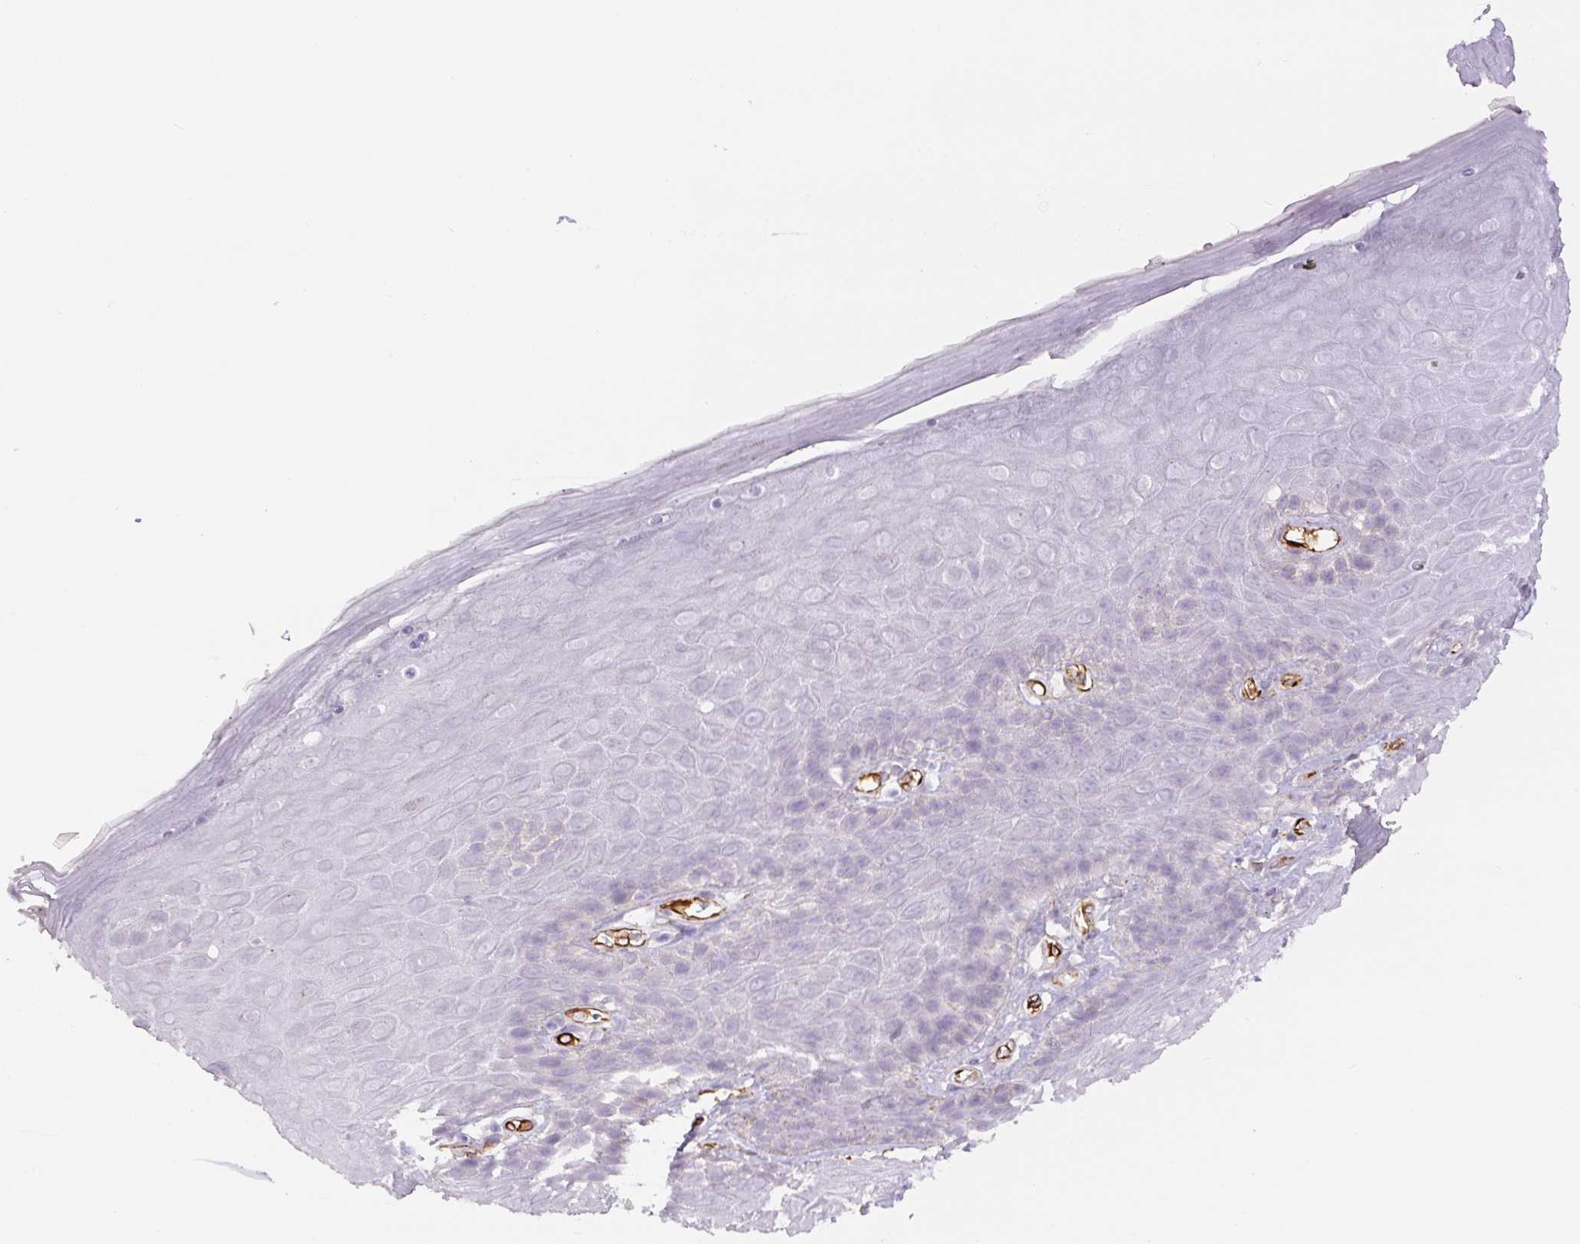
{"staining": {"intensity": "negative", "quantity": "none", "location": "none"}, "tissue": "skin", "cell_type": "Epidermal cells", "image_type": "normal", "snomed": [{"axis": "morphology", "description": "Normal tissue, NOS"}, {"axis": "topography", "description": "Anal"}, {"axis": "topography", "description": "Peripheral nerve tissue"}], "caption": "High magnification brightfield microscopy of unremarkable skin stained with DAB (3,3'-diaminobenzidine) (brown) and counterstained with hematoxylin (blue): epidermal cells show no significant staining. The staining is performed using DAB (3,3'-diaminobenzidine) brown chromogen with nuclei counter-stained in using hematoxylin.", "gene": "NES", "patient": {"sex": "male", "age": 53}}